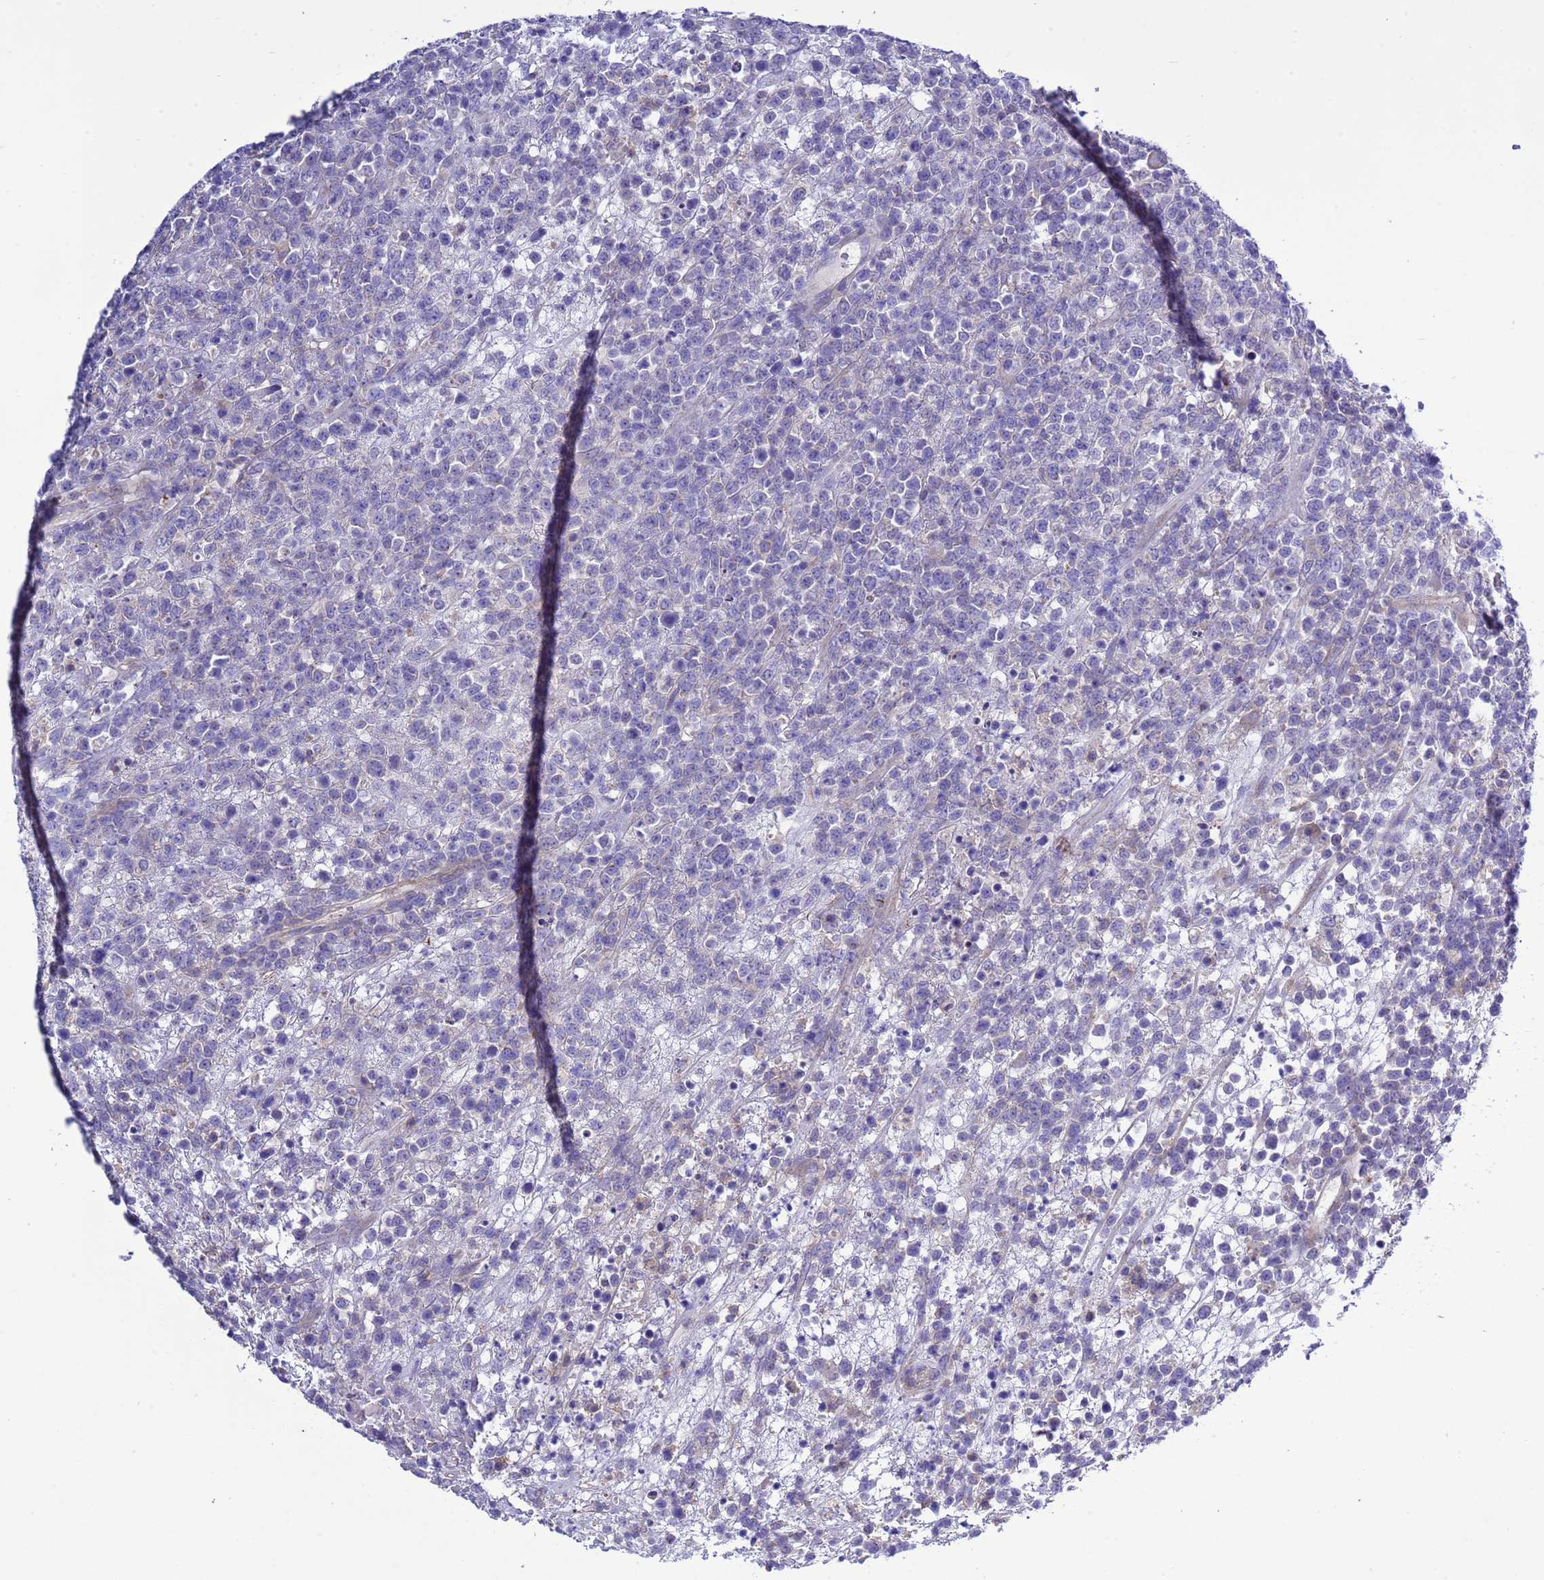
{"staining": {"intensity": "negative", "quantity": "none", "location": "none"}, "tissue": "lymphoma", "cell_type": "Tumor cells", "image_type": "cancer", "snomed": [{"axis": "morphology", "description": "Malignant lymphoma, non-Hodgkin's type, High grade"}, {"axis": "topography", "description": "Colon"}], "caption": "Protein analysis of high-grade malignant lymphoma, non-Hodgkin's type shows no significant positivity in tumor cells. The staining is performed using DAB brown chromogen with nuclei counter-stained in using hematoxylin.", "gene": "KICS2", "patient": {"sex": "female", "age": 53}}